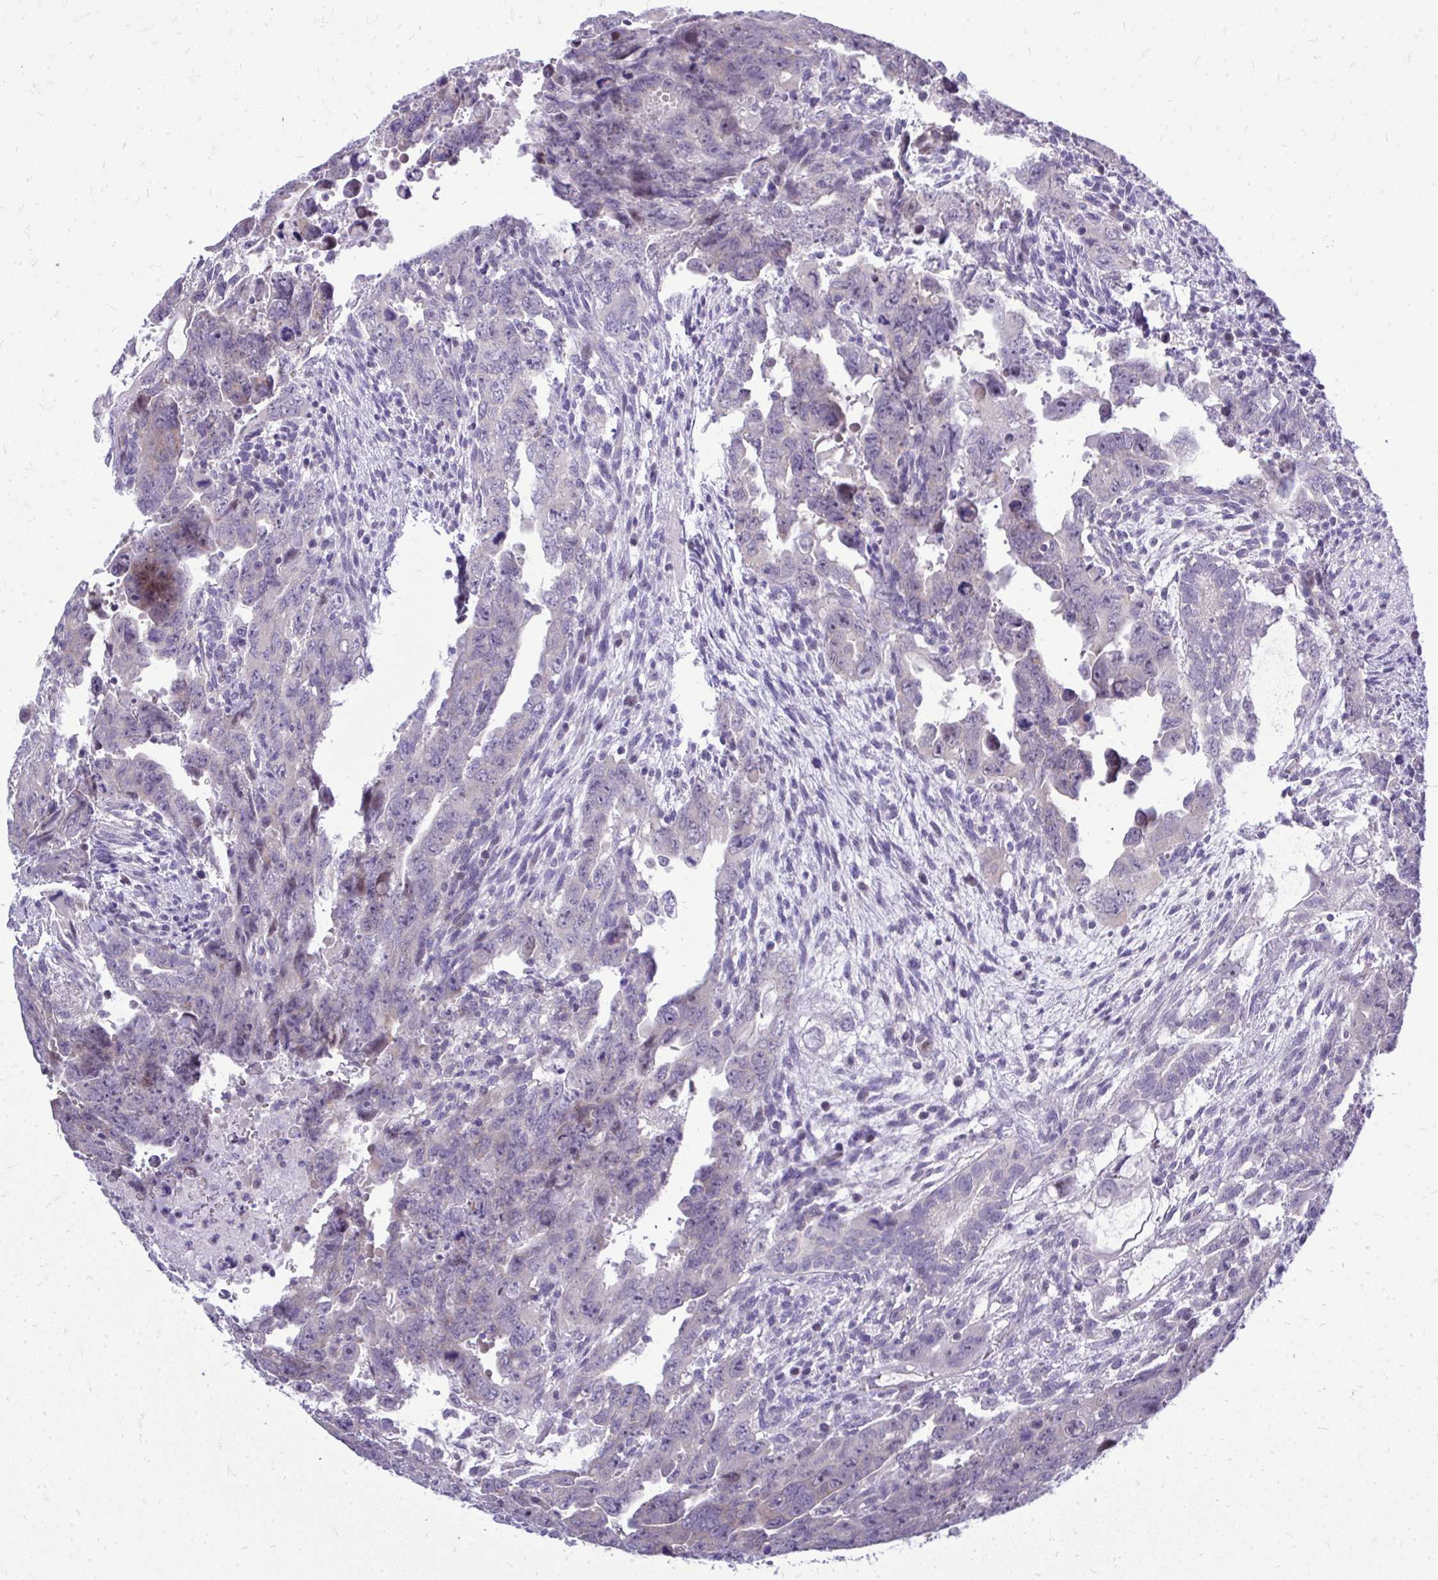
{"staining": {"intensity": "negative", "quantity": "none", "location": "none"}, "tissue": "testis cancer", "cell_type": "Tumor cells", "image_type": "cancer", "snomed": [{"axis": "morphology", "description": "Carcinoma, Embryonal, NOS"}, {"axis": "topography", "description": "Testis"}], "caption": "This is a image of immunohistochemistry (IHC) staining of testis cancer, which shows no expression in tumor cells.", "gene": "OR8D1", "patient": {"sex": "male", "age": 24}}